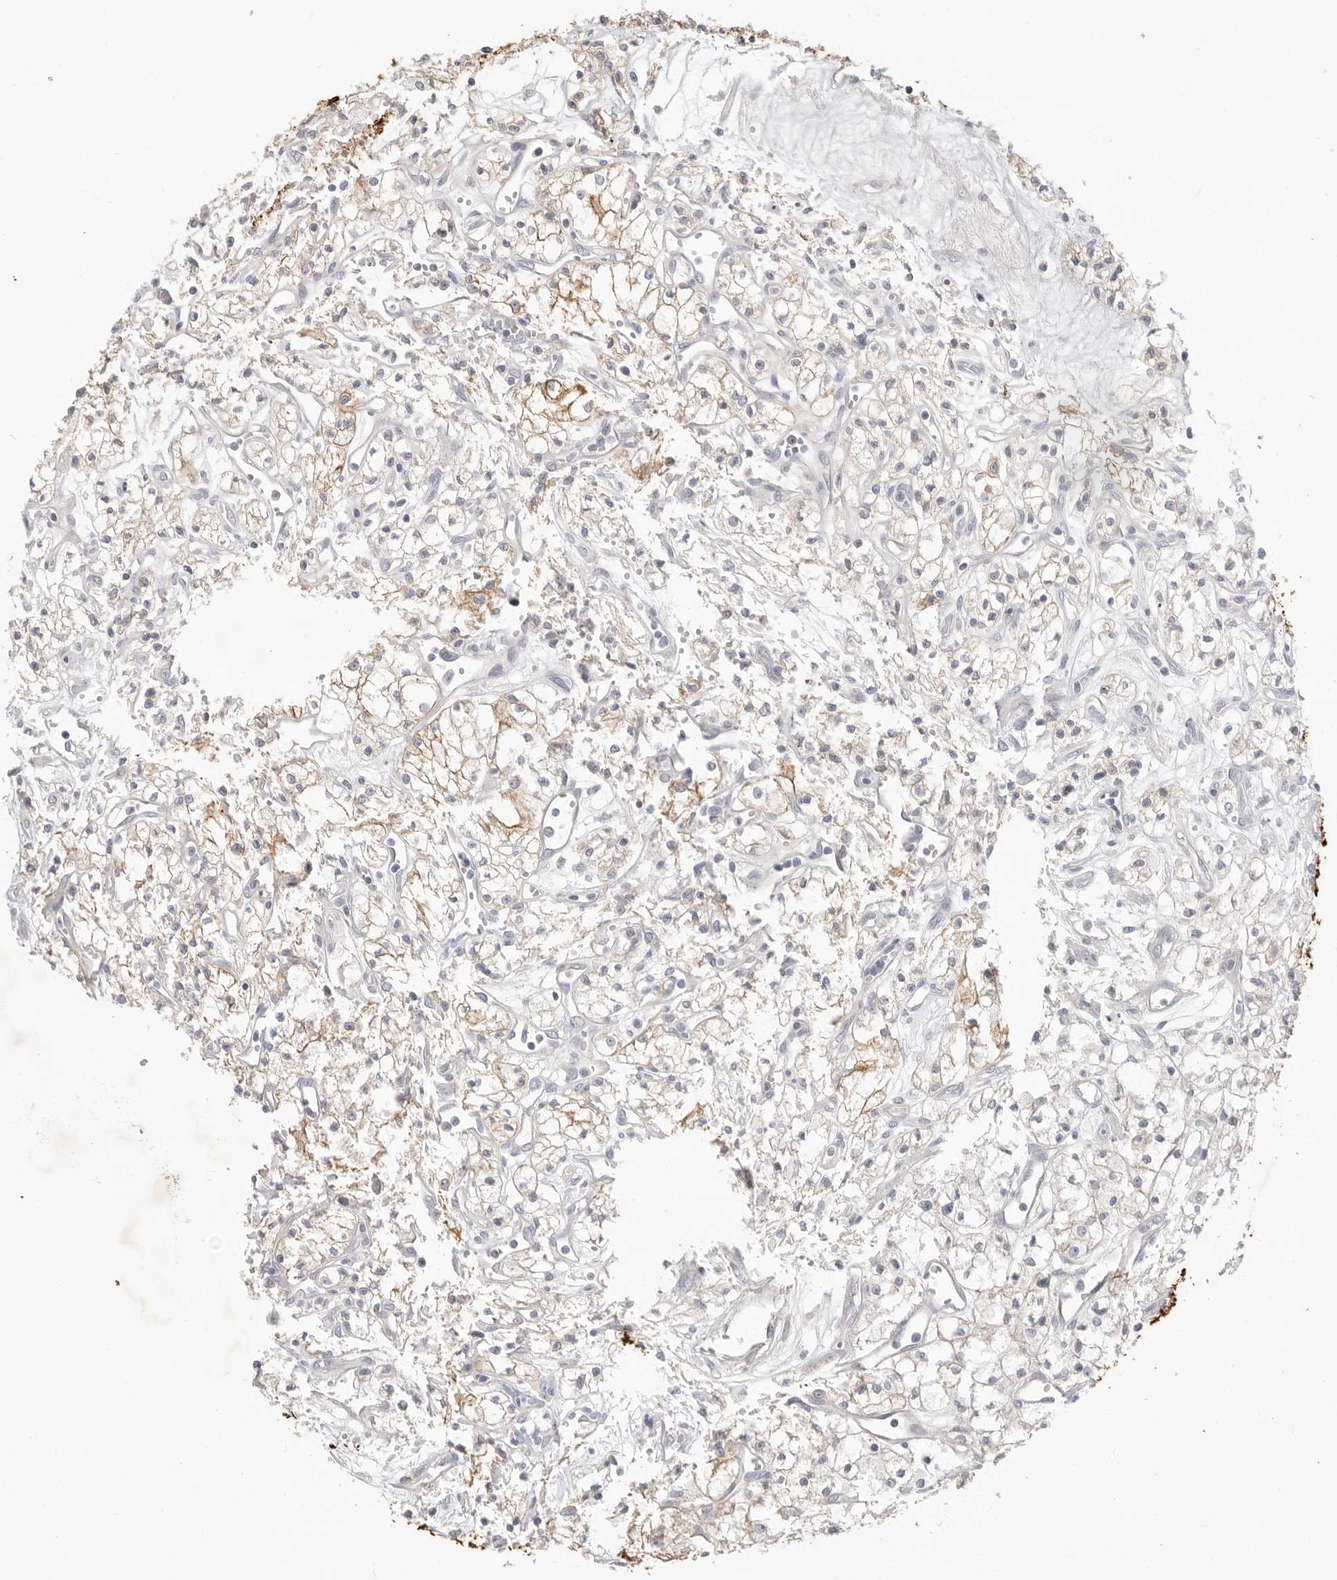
{"staining": {"intensity": "moderate", "quantity": "25%-75%", "location": "cytoplasmic/membranous"}, "tissue": "renal cancer", "cell_type": "Tumor cells", "image_type": "cancer", "snomed": [{"axis": "morphology", "description": "Adenocarcinoma, NOS"}, {"axis": "topography", "description": "Kidney"}], "caption": "Protein expression analysis of renal cancer displays moderate cytoplasmic/membranous expression in about 25%-75% of tumor cells. The protein of interest is shown in brown color, while the nuclei are stained blue.", "gene": "USH1C", "patient": {"sex": "male", "age": 59}}